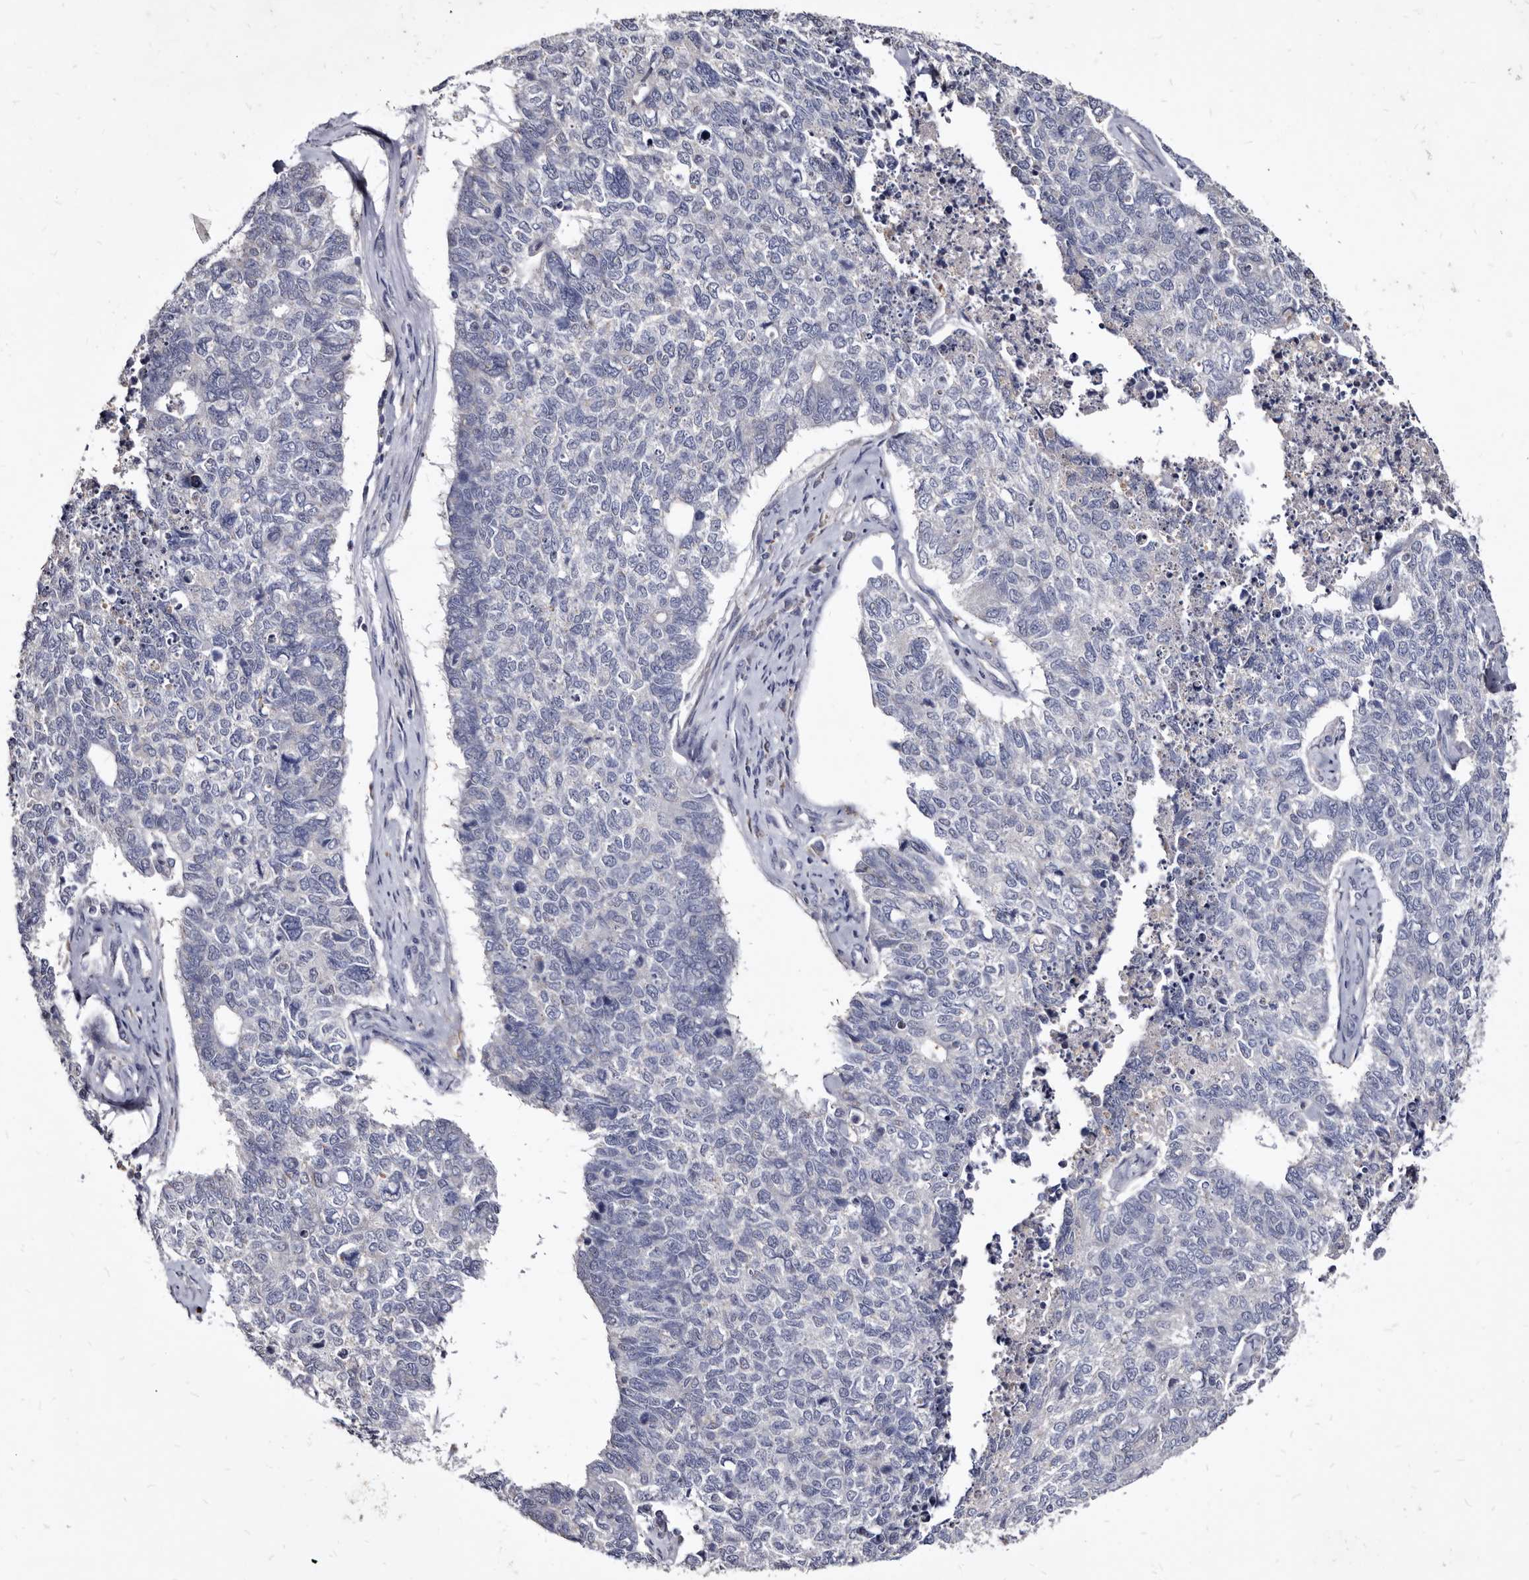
{"staining": {"intensity": "negative", "quantity": "none", "location": "none"}, "tissue": "cervical cancer", "cell_type": "Tumor cells", "image_type": "cancer", "snomed": [{"axis": "morphology", "description": "Squamous cell carcinoma, NOS"}, {"axis": "topography", "description": "Cervix"}], "caption": "DAB (3,3'-diaminobenzidine) immunohistochemical staining of human squamous cell carcinoma (cervical) exhibits no significant staining in tumor cells.", "gene": "SLC39A2", "patient": {"sex": "female", "age": 63}}